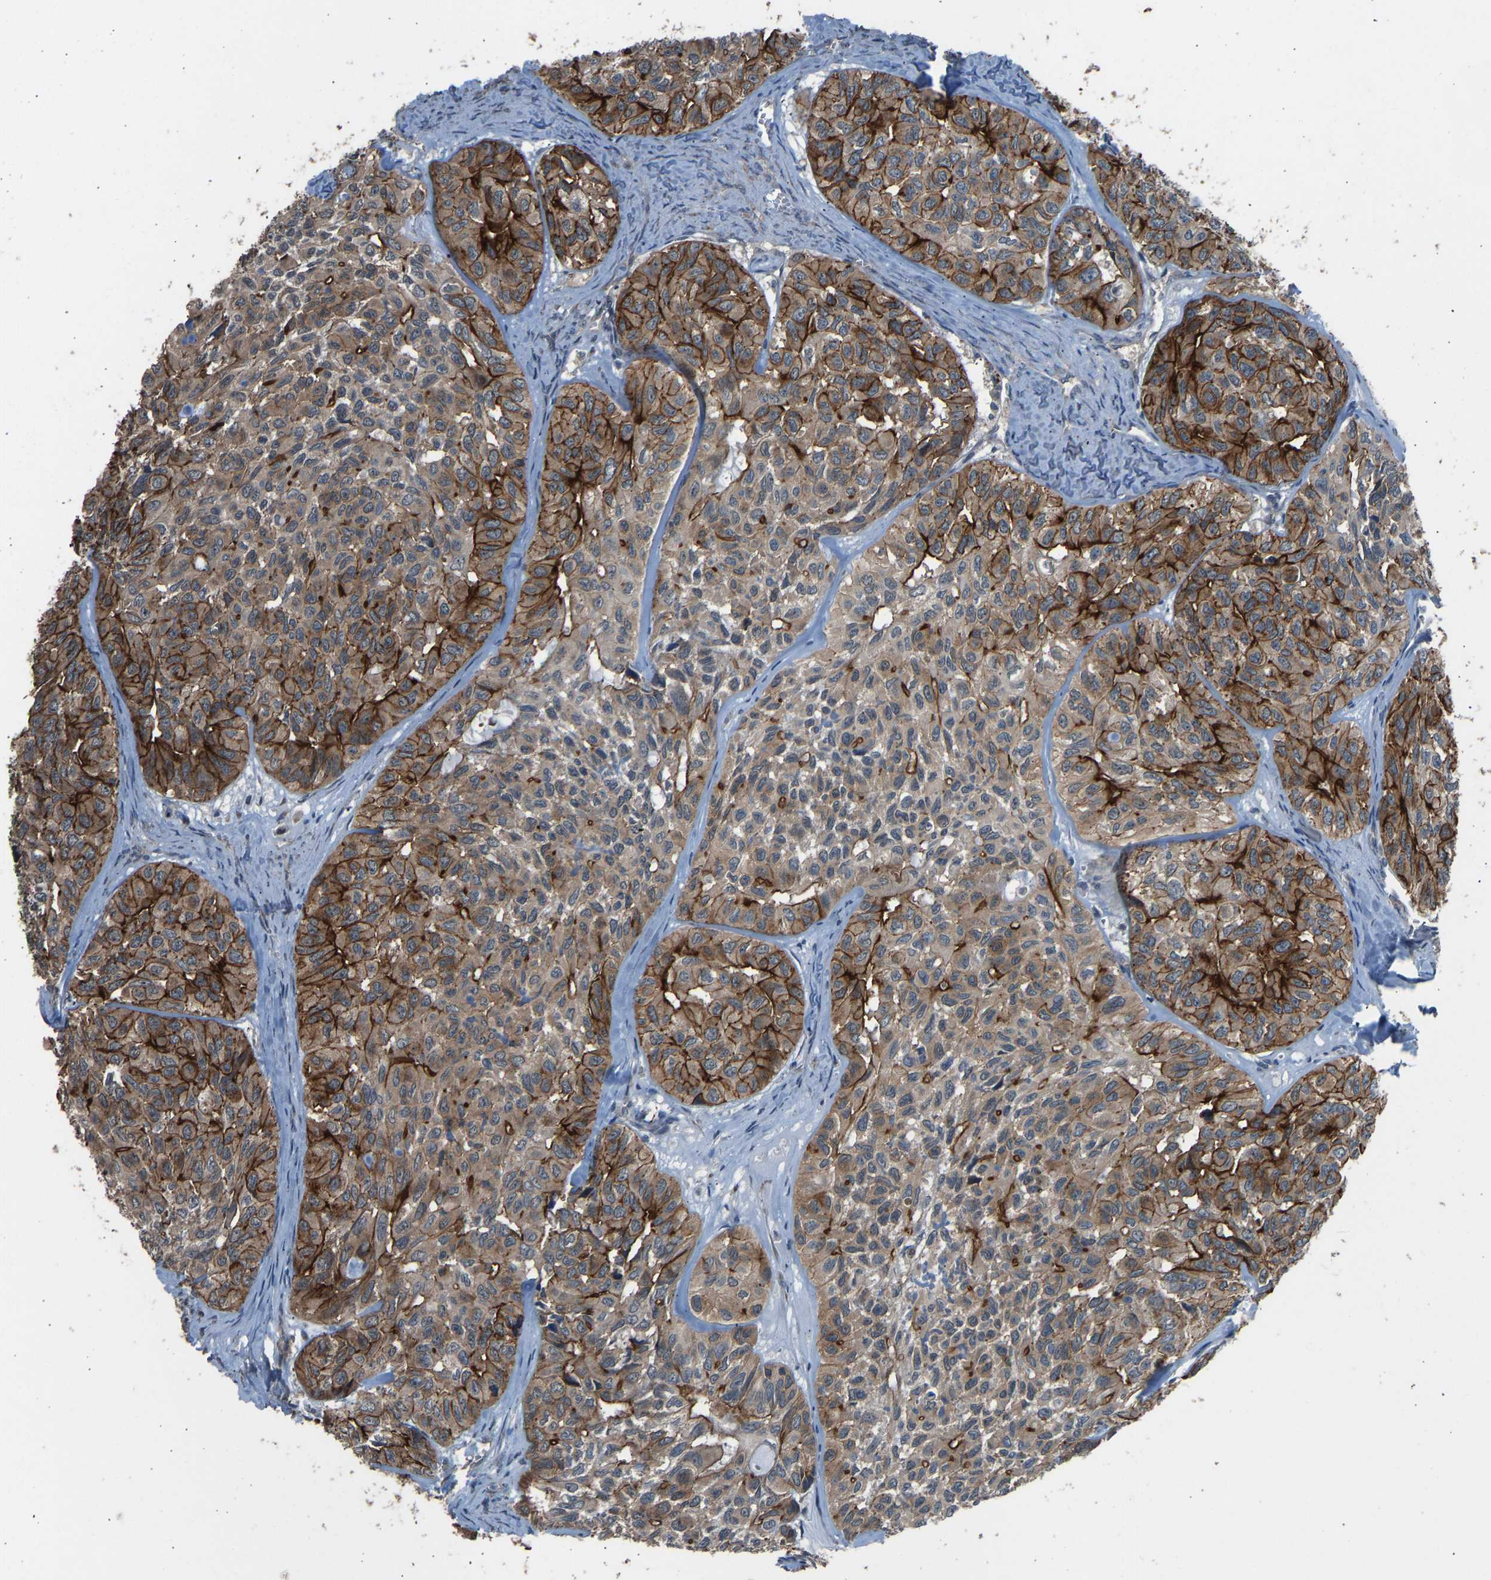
{"staining": {"intensity": "strong", "quantity": "25%-75%", "location": "cytoplasmic/membranous"}, "tissue": "head and neck cancer", "cell_type": "Tumor cells", "image_type": "cancer", "snomed": [{"axis": "morphology", "description": "Adenocarcinoma, NOS"}, {"axis": "topography", "description": "Salivary gland, NOS"}, {"axis": "topography", "description": "Head-Neck"}], "caption": "DAB (3,3'-diaminobenzidine) immunohistochemical staining of human head and neck cancer (adenocarcinoma) exhibits strong cytoplasmic/membranous protein staining in approximately 25%-75% of tumor cells.", "gene": "SLC43A1", "patient": {"sex": "female", "age": 76}}